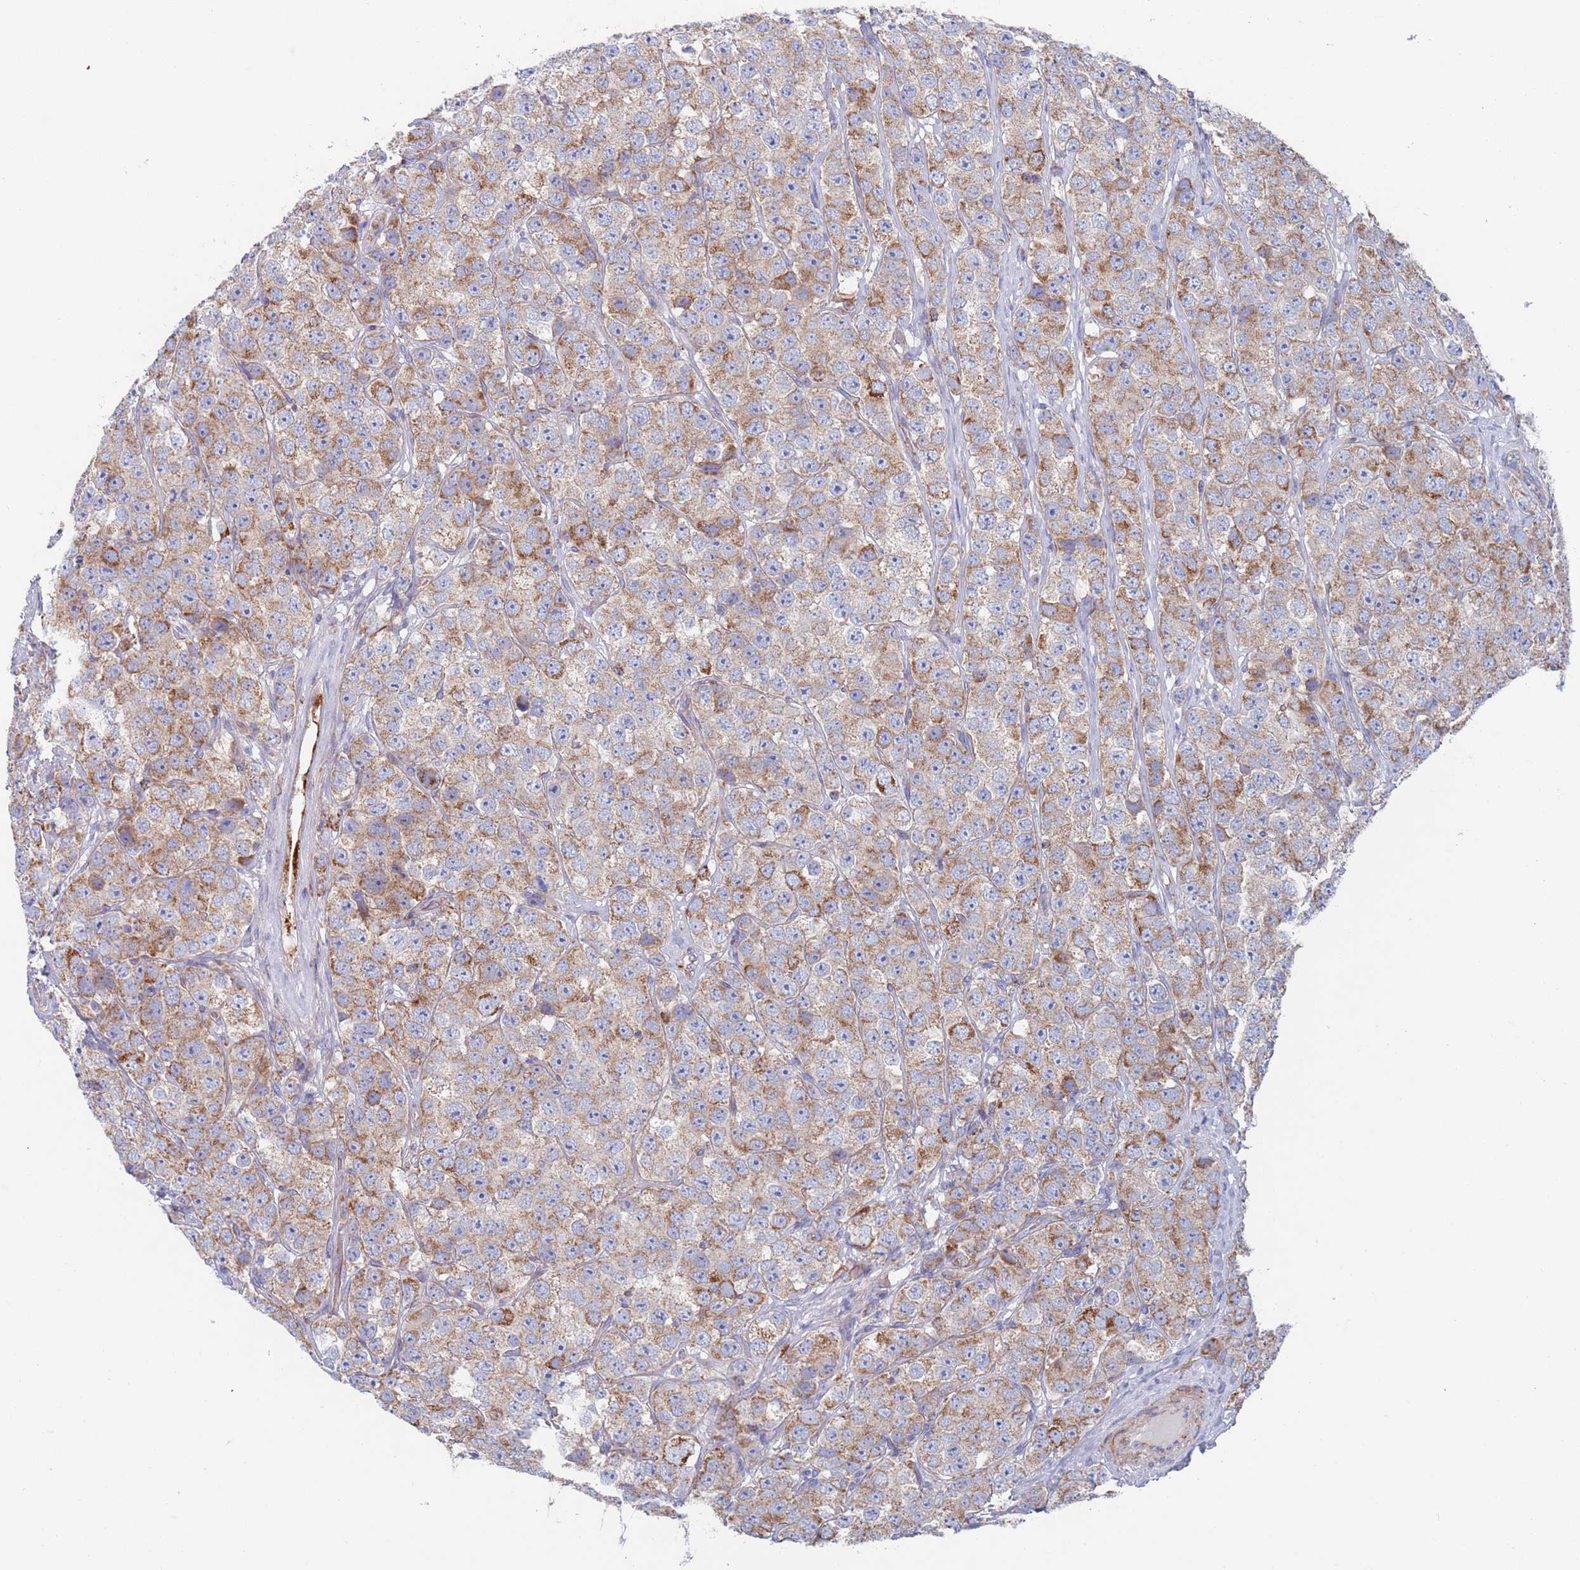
{"staining": {"intensity": "moderate", "quantity": "25%-75%", "location": "cytoplasmic/membranous"}, "tissue": "testis cancer", "cell_type": "Tumor cells", "image_type": "cancer", "snomed": [{"axis": "morphology", "description": "Seminoma, NOS"}, {"axis": "topography", "description": "Testis"}], "caption": "Human seminoma (testis) stained for a protein (brown) reveals moderate cytoplasmic/membranous positive expression in about 25%-75% of tumor cells.", "gene": "CHCHD6", "patient": {"sex": "male", "age": 28}}